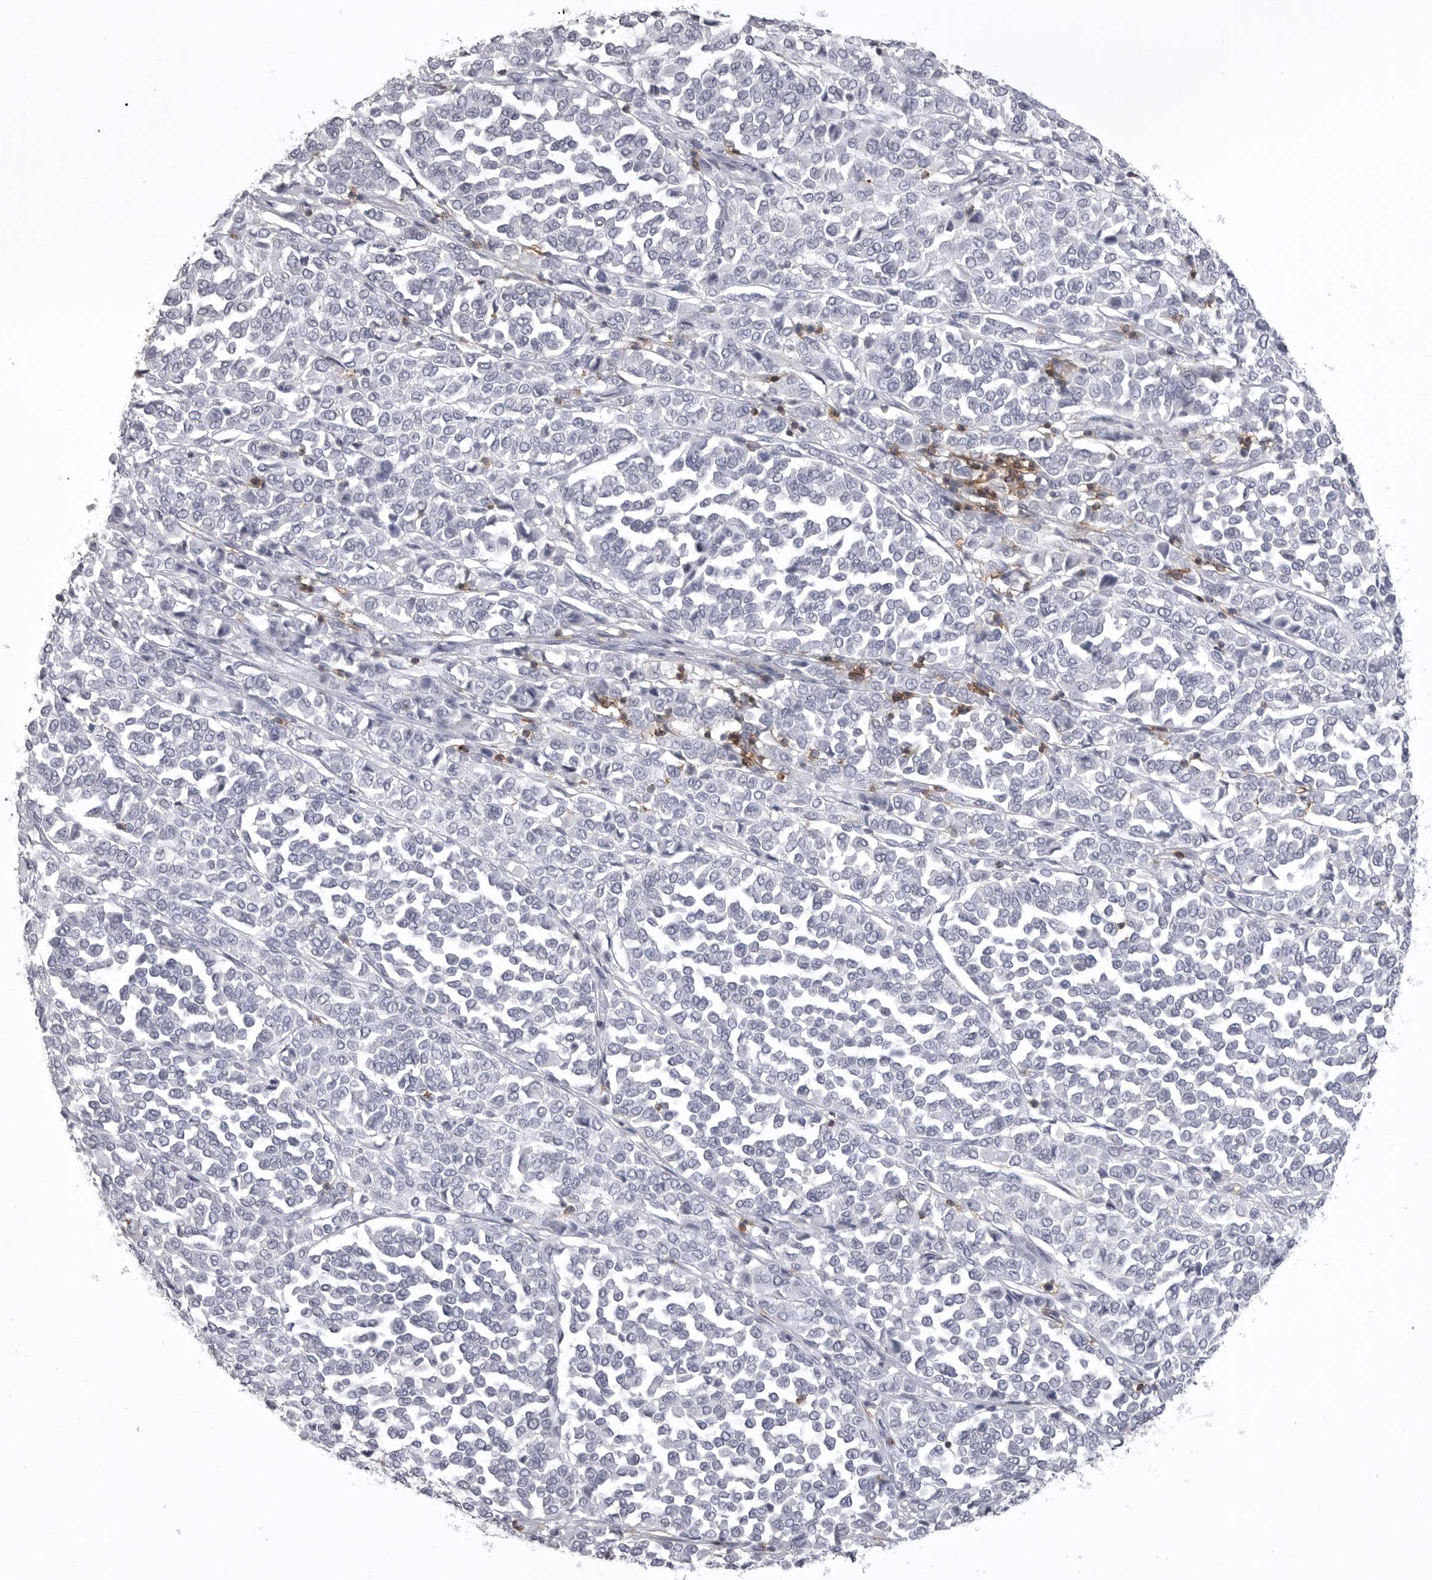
{"staining": {"intensity": "negative", "quantity": "none", "location": "none"}, "tissue": "melanoma", "cell_type": "Tumor cells", "image_type": "cancer", "snomed": [{"axis": "morphology", "description": "Malignant melanoma, Metastatic site"}, {"axis": "topography", "description": "Pancreas"}], "caption": "Tumor cells show no significant protein expression in melanoma. (Brightfield microscopy of DAB immunohistochemistry (IHC) at high magnification).", "gene": "ITGAL", "patient": {"sex": "female", "age": 30}}